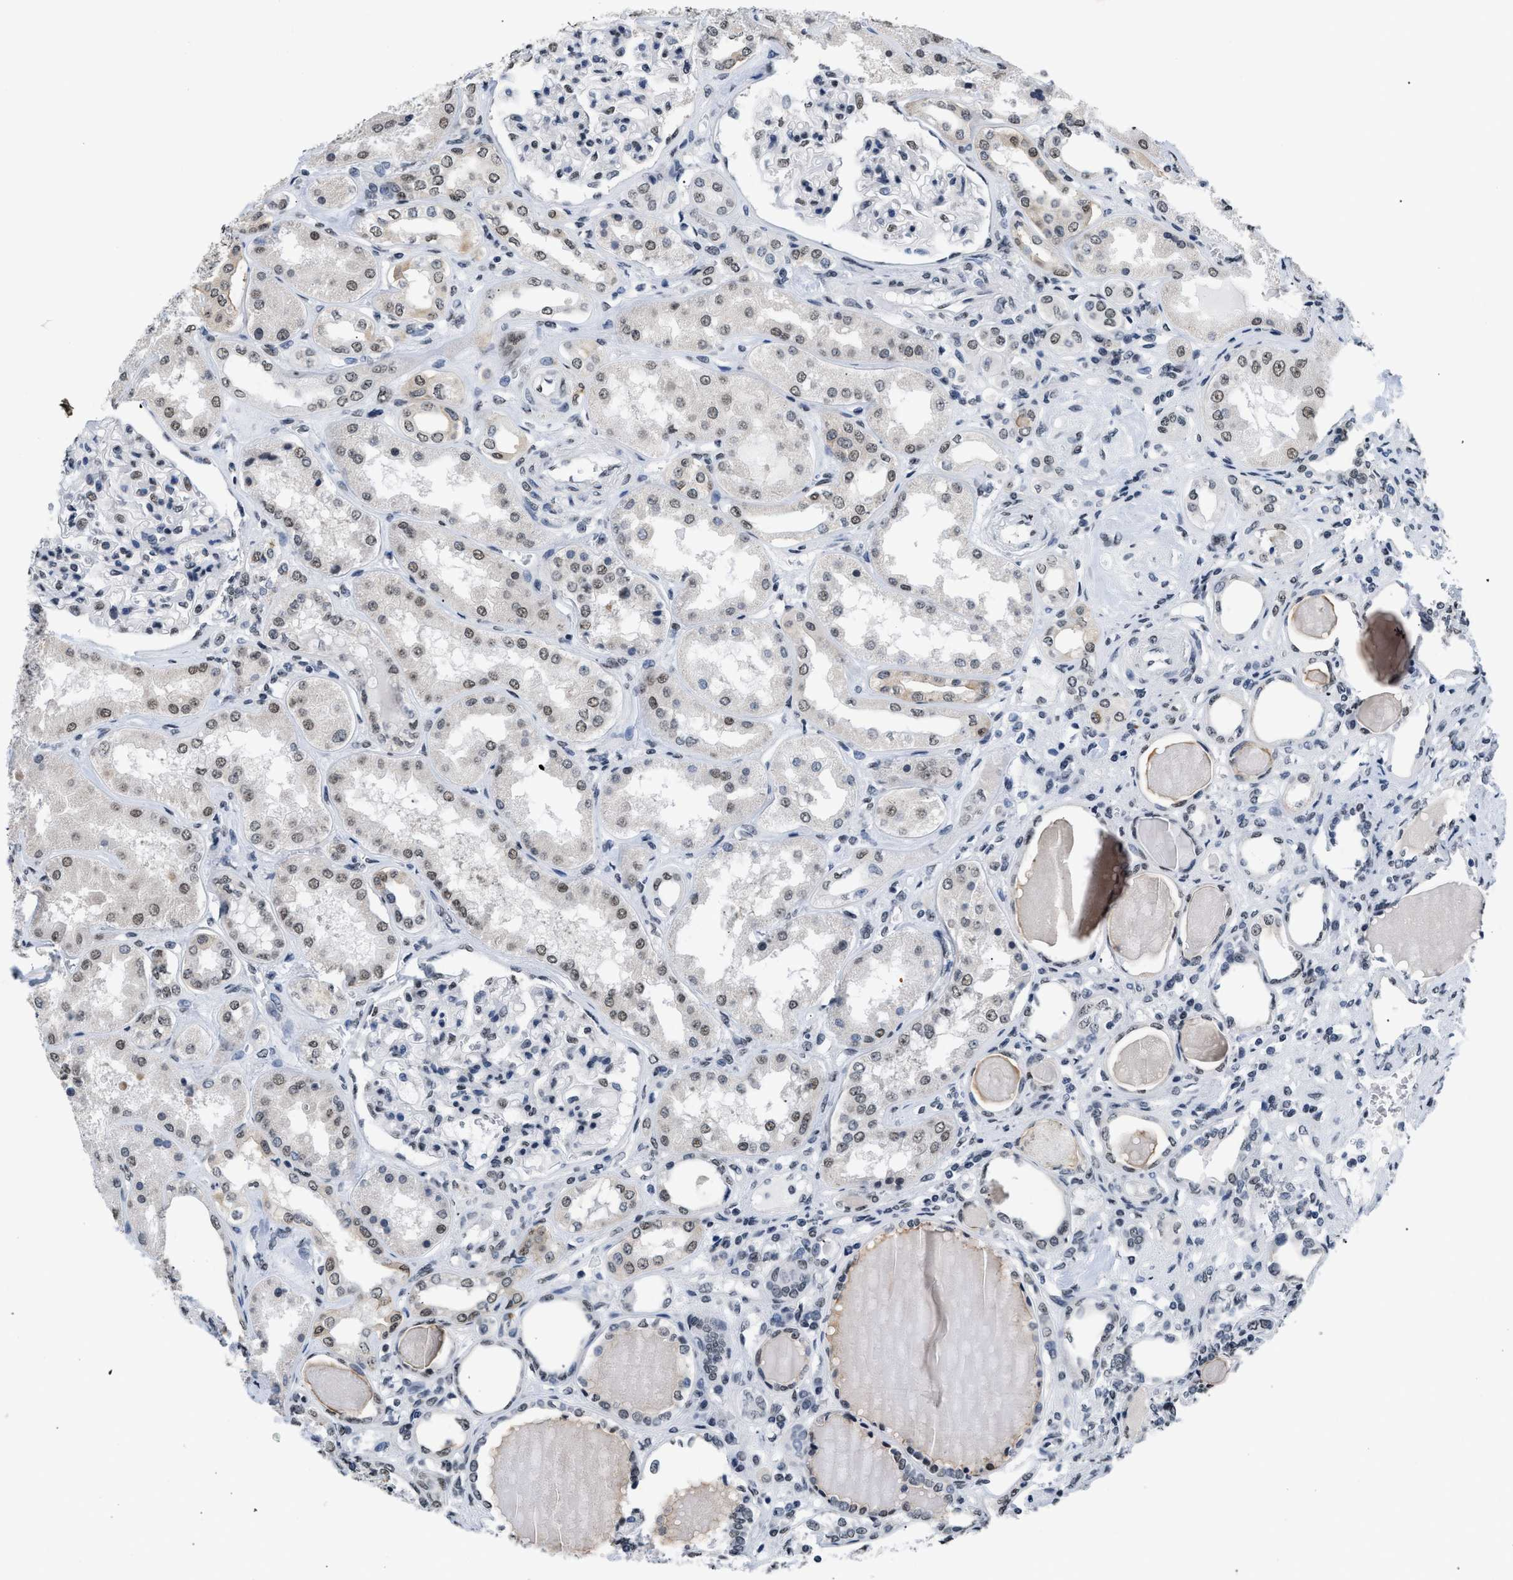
{"staining": {"intensity": "weak", "quantity": "<25%", "location": "nuclear"}, "tissue": "kidney", "cell_type": "Cells in glomeruli", "image_type": "normal", "snomed": [{"axis": "morphology", "description": "Normal tissue, NOS"}, {"axis": "topography", "description": "Kidney"}], "caption": "This is an IHC micrograph of unremarkable kidney. There is no staining in cells in glomeruli.", "gene": "RAF1", "patient": {"sex": "female", "age": 56}}